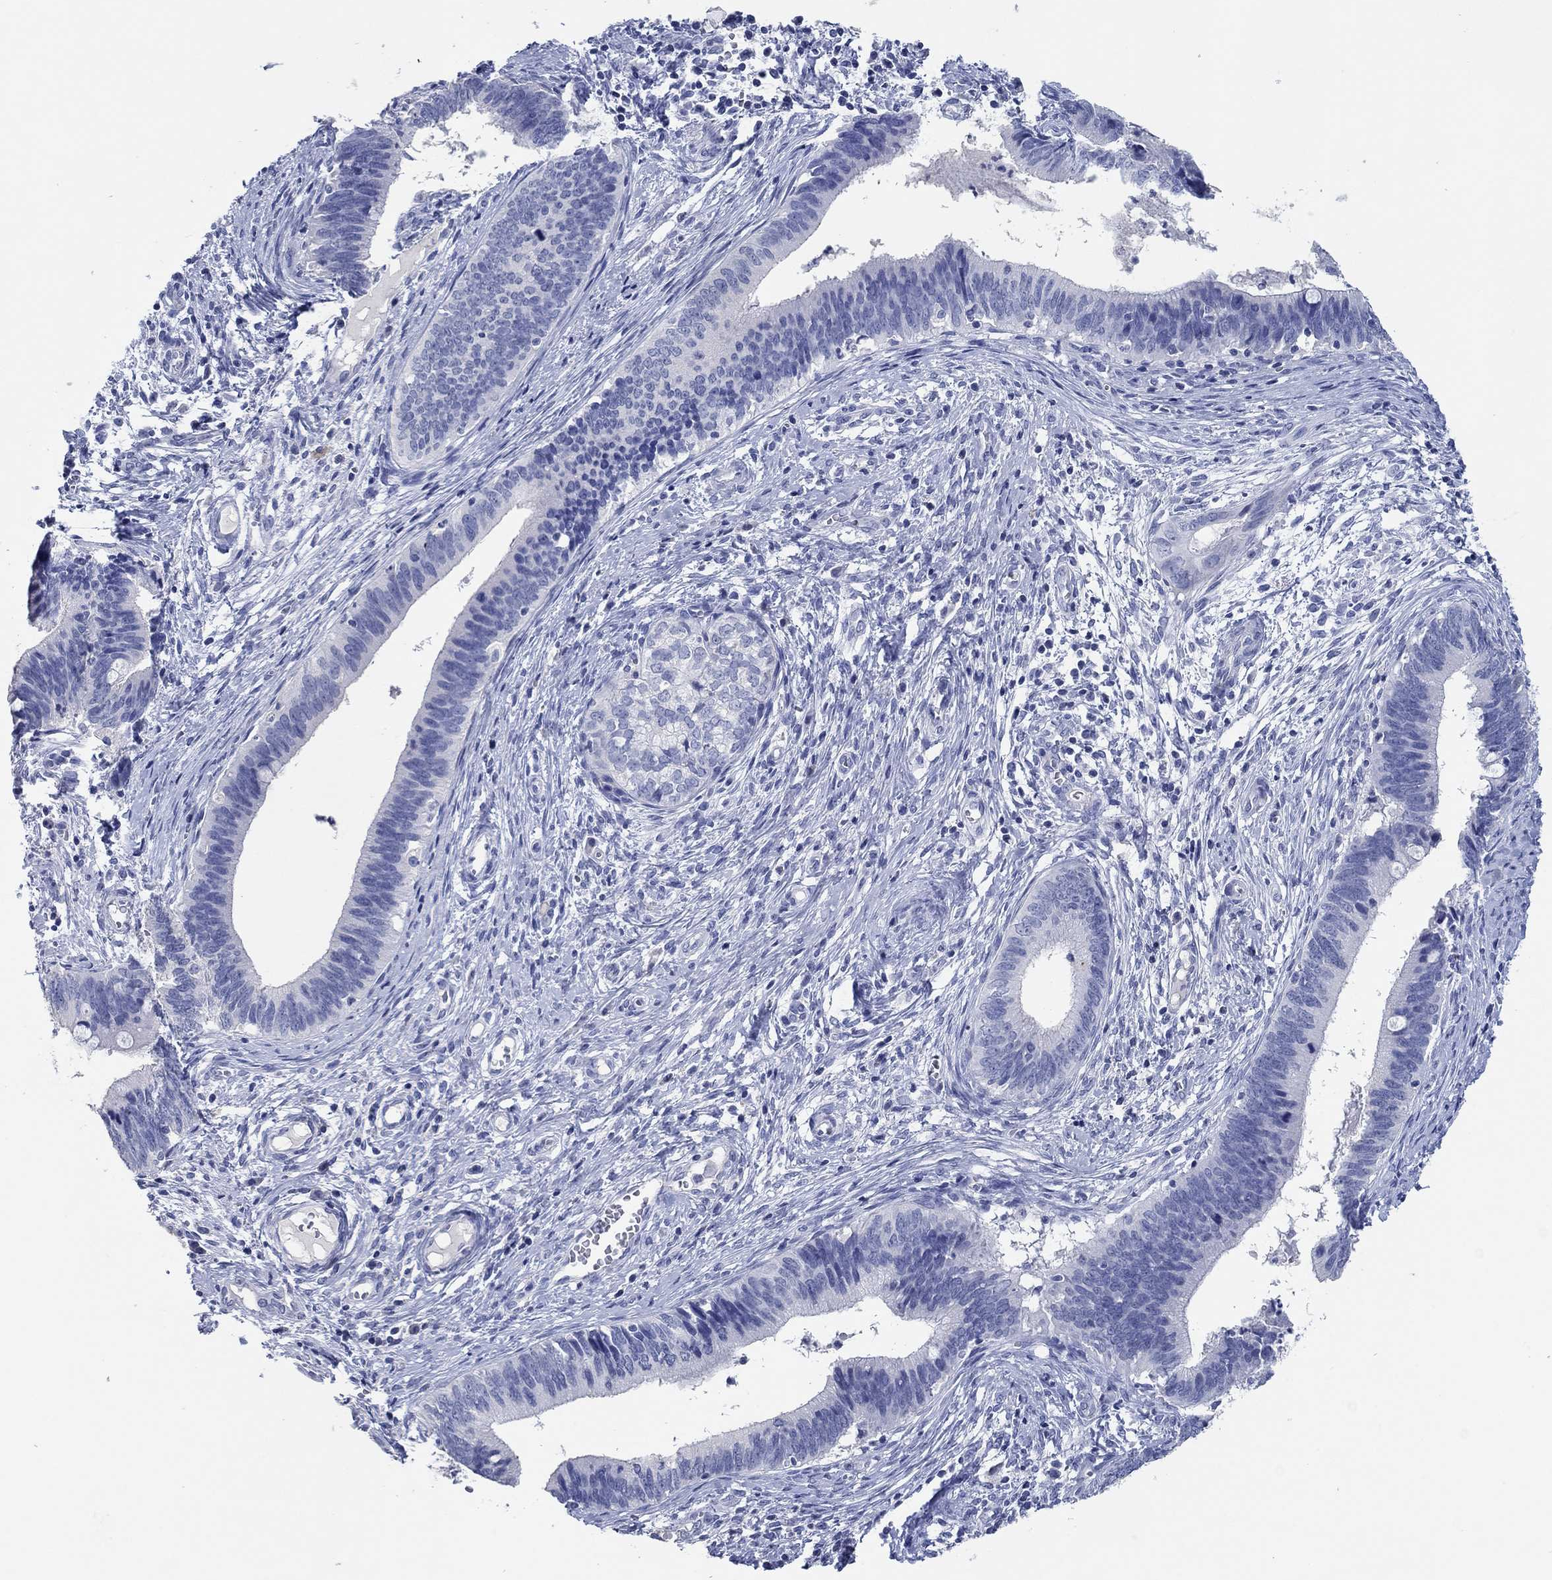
{"staining": {"intensity": "negative", "quantity": "none", "location": "none"}, "tissue": "cervical cancer", "cell_type": "Tumor cells", "image_type": "cancer", "snomed": [{"axis": "morphology", "description": "Adenocarcinoma, NOS"}, {"axis": "topography", "description": "Cervix"}], "caption": "Immunohistochemistry (IHC) micrograph of human adenocarcinoma (cervical) stained for a protein (brown), which shows no positivity in tumor cells.", "gene": "POU5F1", "patient": {"sex": "female", "age": 42}}